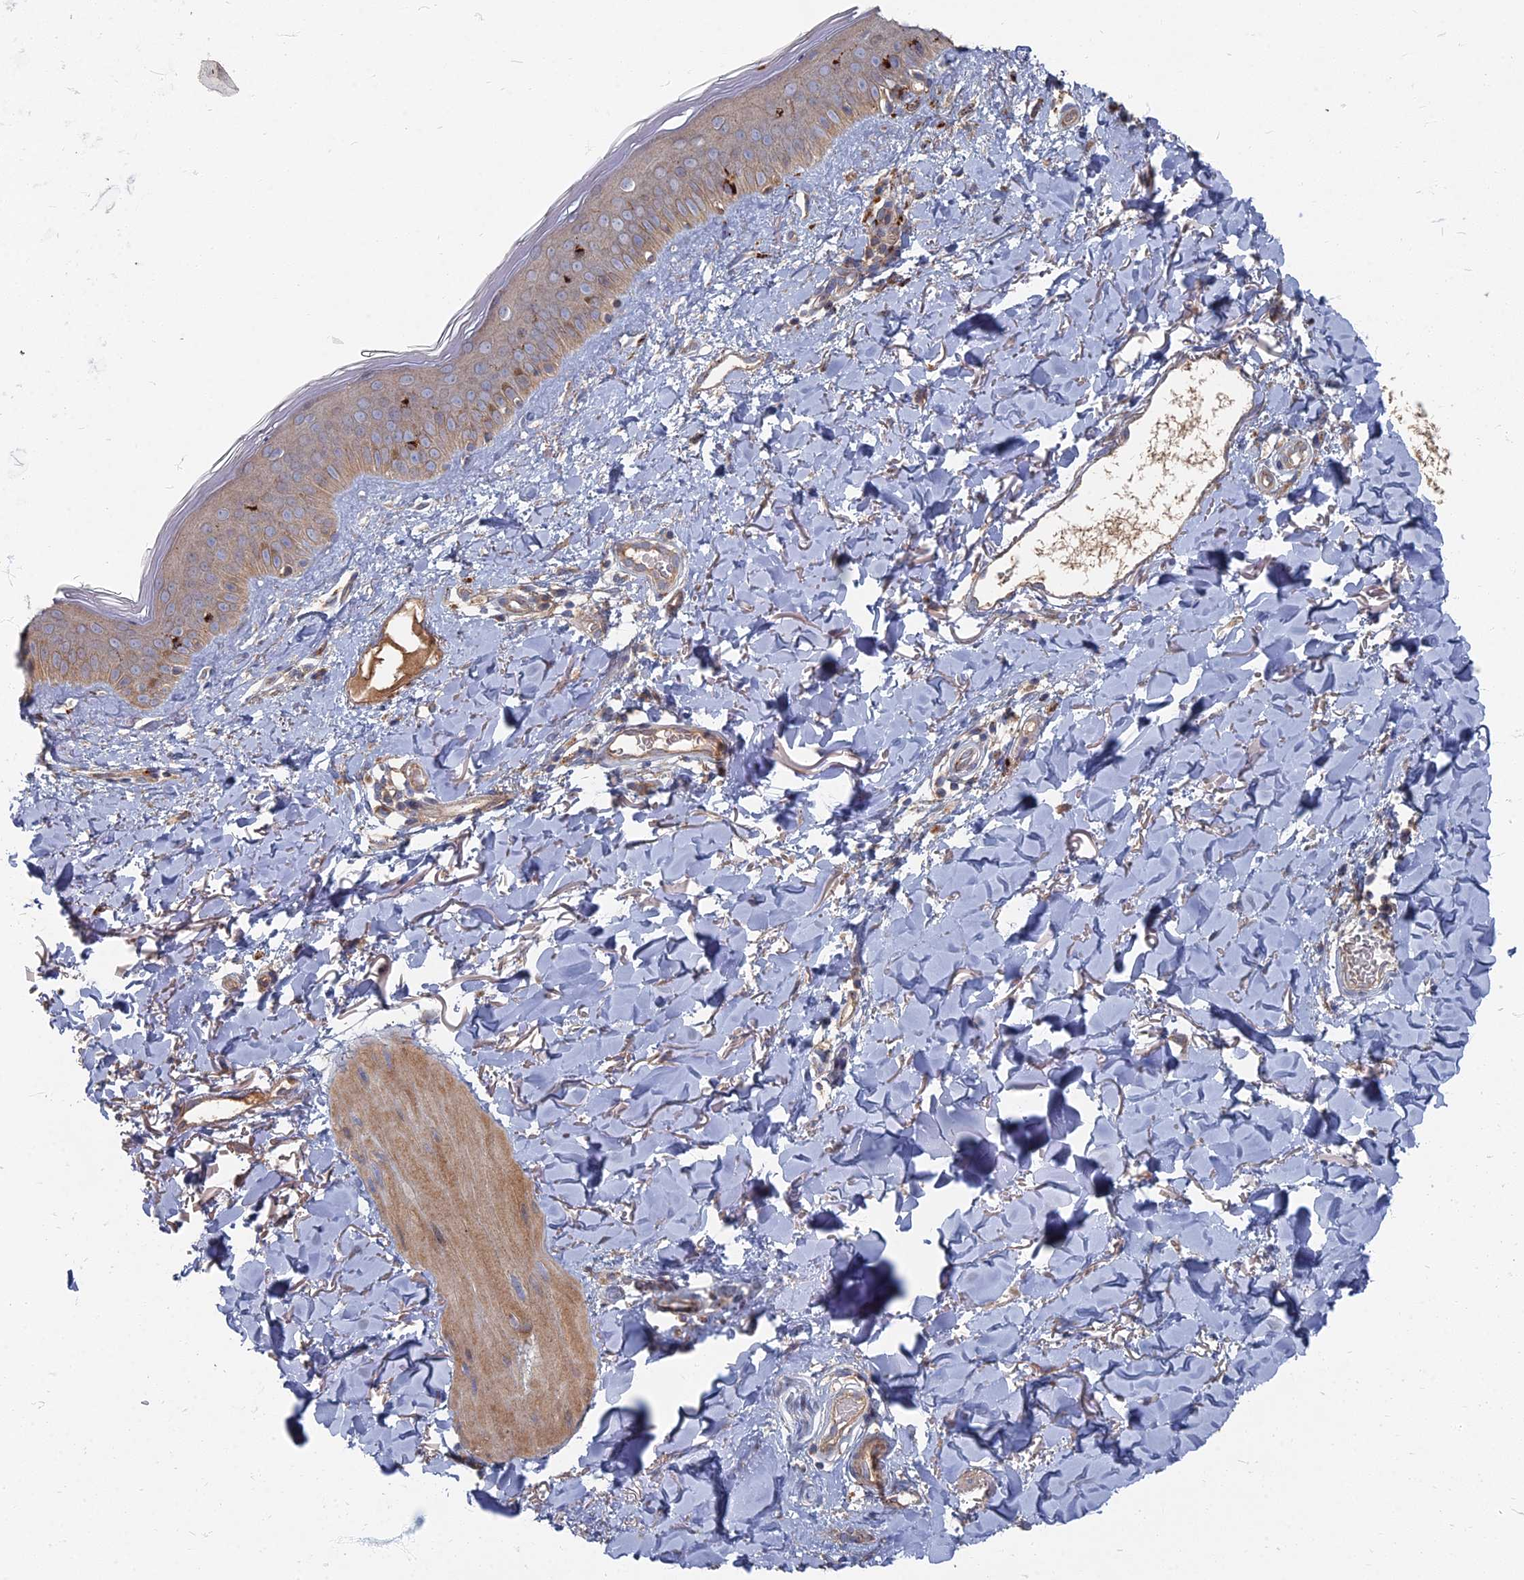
{"staining": {"intensity": "negative", "quantity": "none", "location": "none"}, "tissue": "skin", "cell_type": "Fibroblasts", "image_type": "normal", "snomed": [{"axis": "morphology", "description": "Normal tissue, NOS"}, {"axis": "topography", "description": "Skin"}], "caption": "Immunohistochemistry (IHC) micrograph of unremarkable human skin stained for a protein (brown), which demonstrates no positivity in fibroblasts. (Immunohistochemistry, brightfield microscopy, high magnification).", "gene": "PPCDC", "patient": {"sex": "female", "age": 58}}